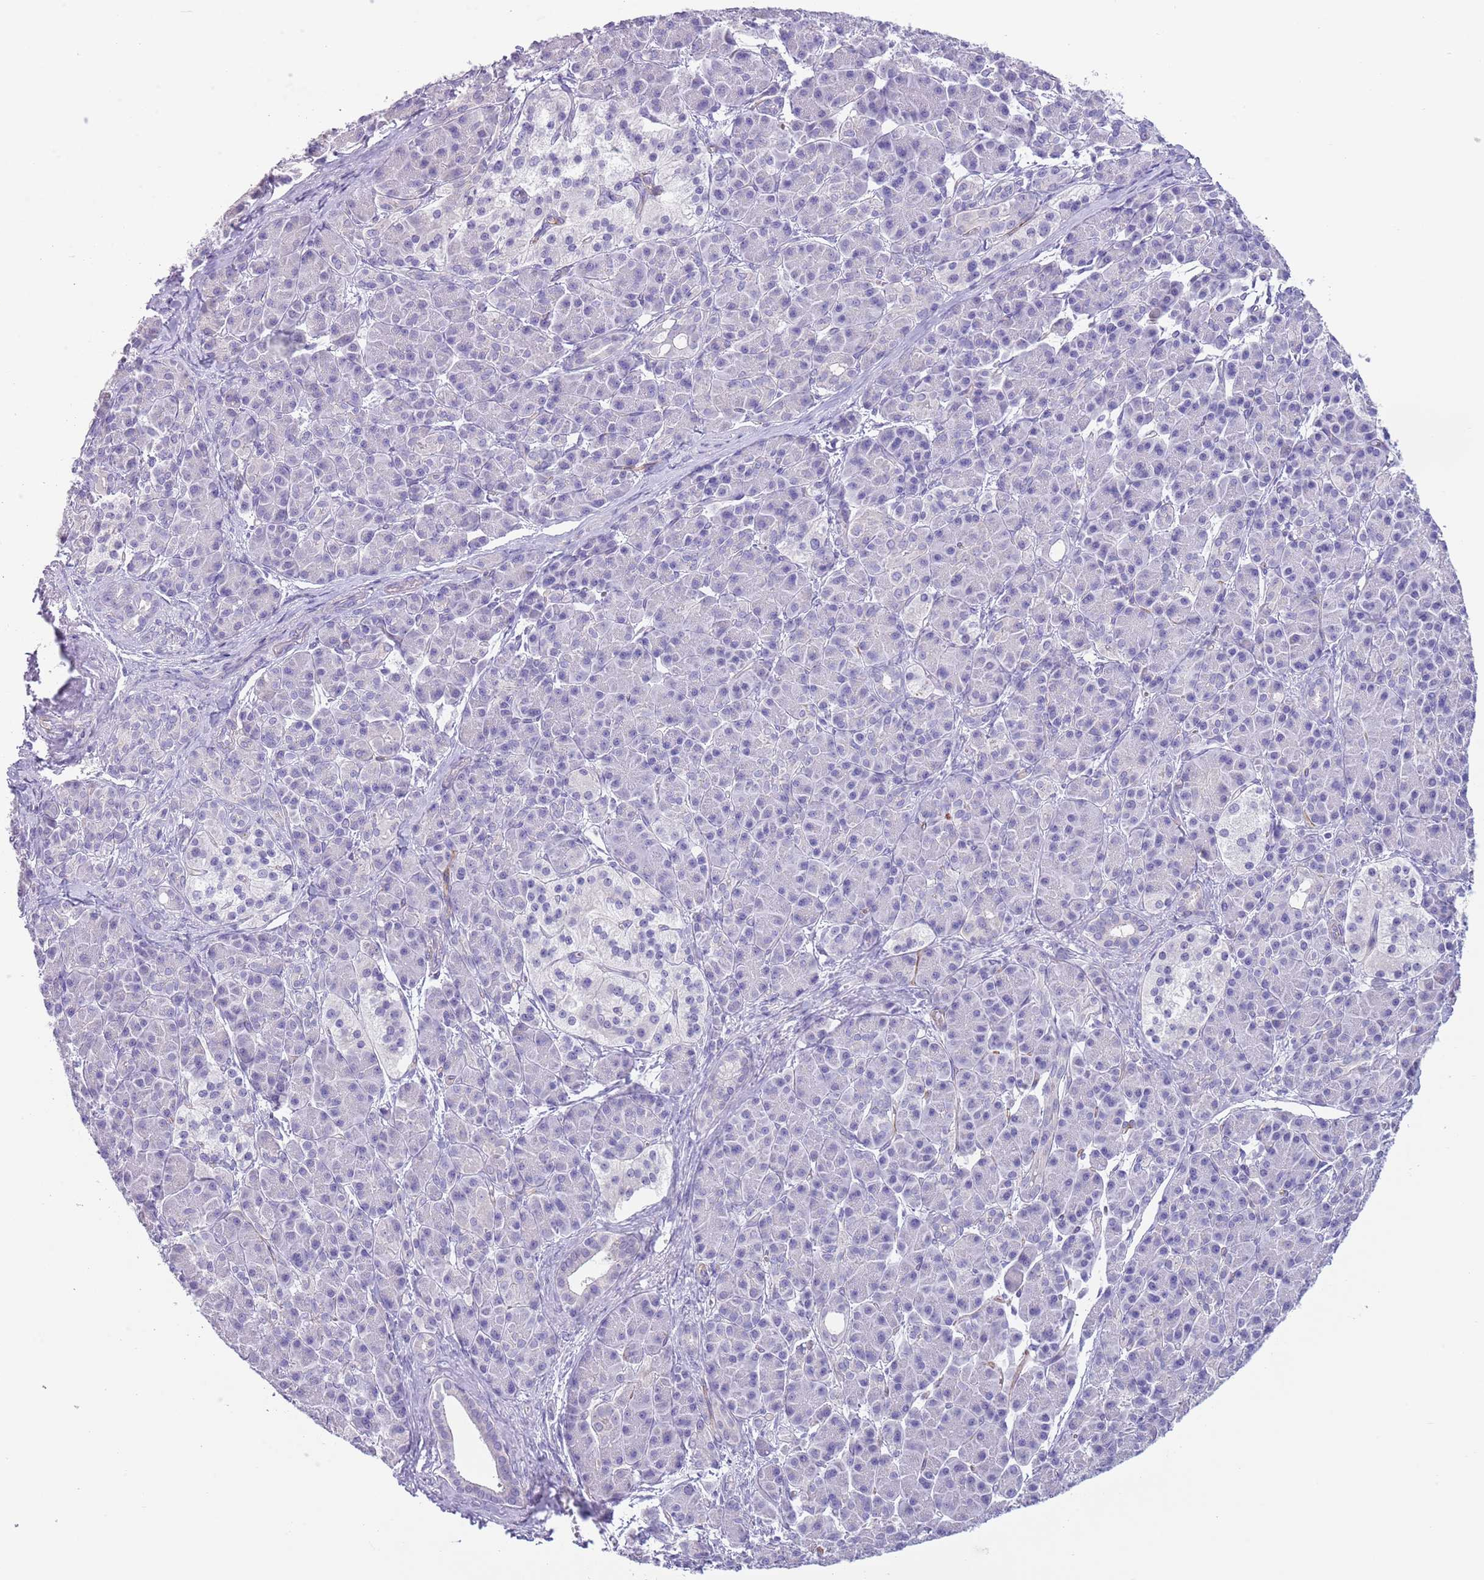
{"staining": {"intensity": "negative", "quantity": "none", "location": "none"}, "tissue": "pancreatic cancer", "cell_type": "Tumor cells", "image_type": "cancer", "snomed": [{"axis": "morphology", "description": "Adenocarcinoma, NOS"}, {"axis": "topography", "description": "Pancreas"}], "caption": "Tumor cells are negative for brown protein staining in pancreatic adenocarcinoma. (Brightfield microscopy of DAB (3,3'-diaminobenzidine) immunohistochemistry at high magnification).", "gene": "TSGA13", "patient": {"sex": "male", "age": 68}}